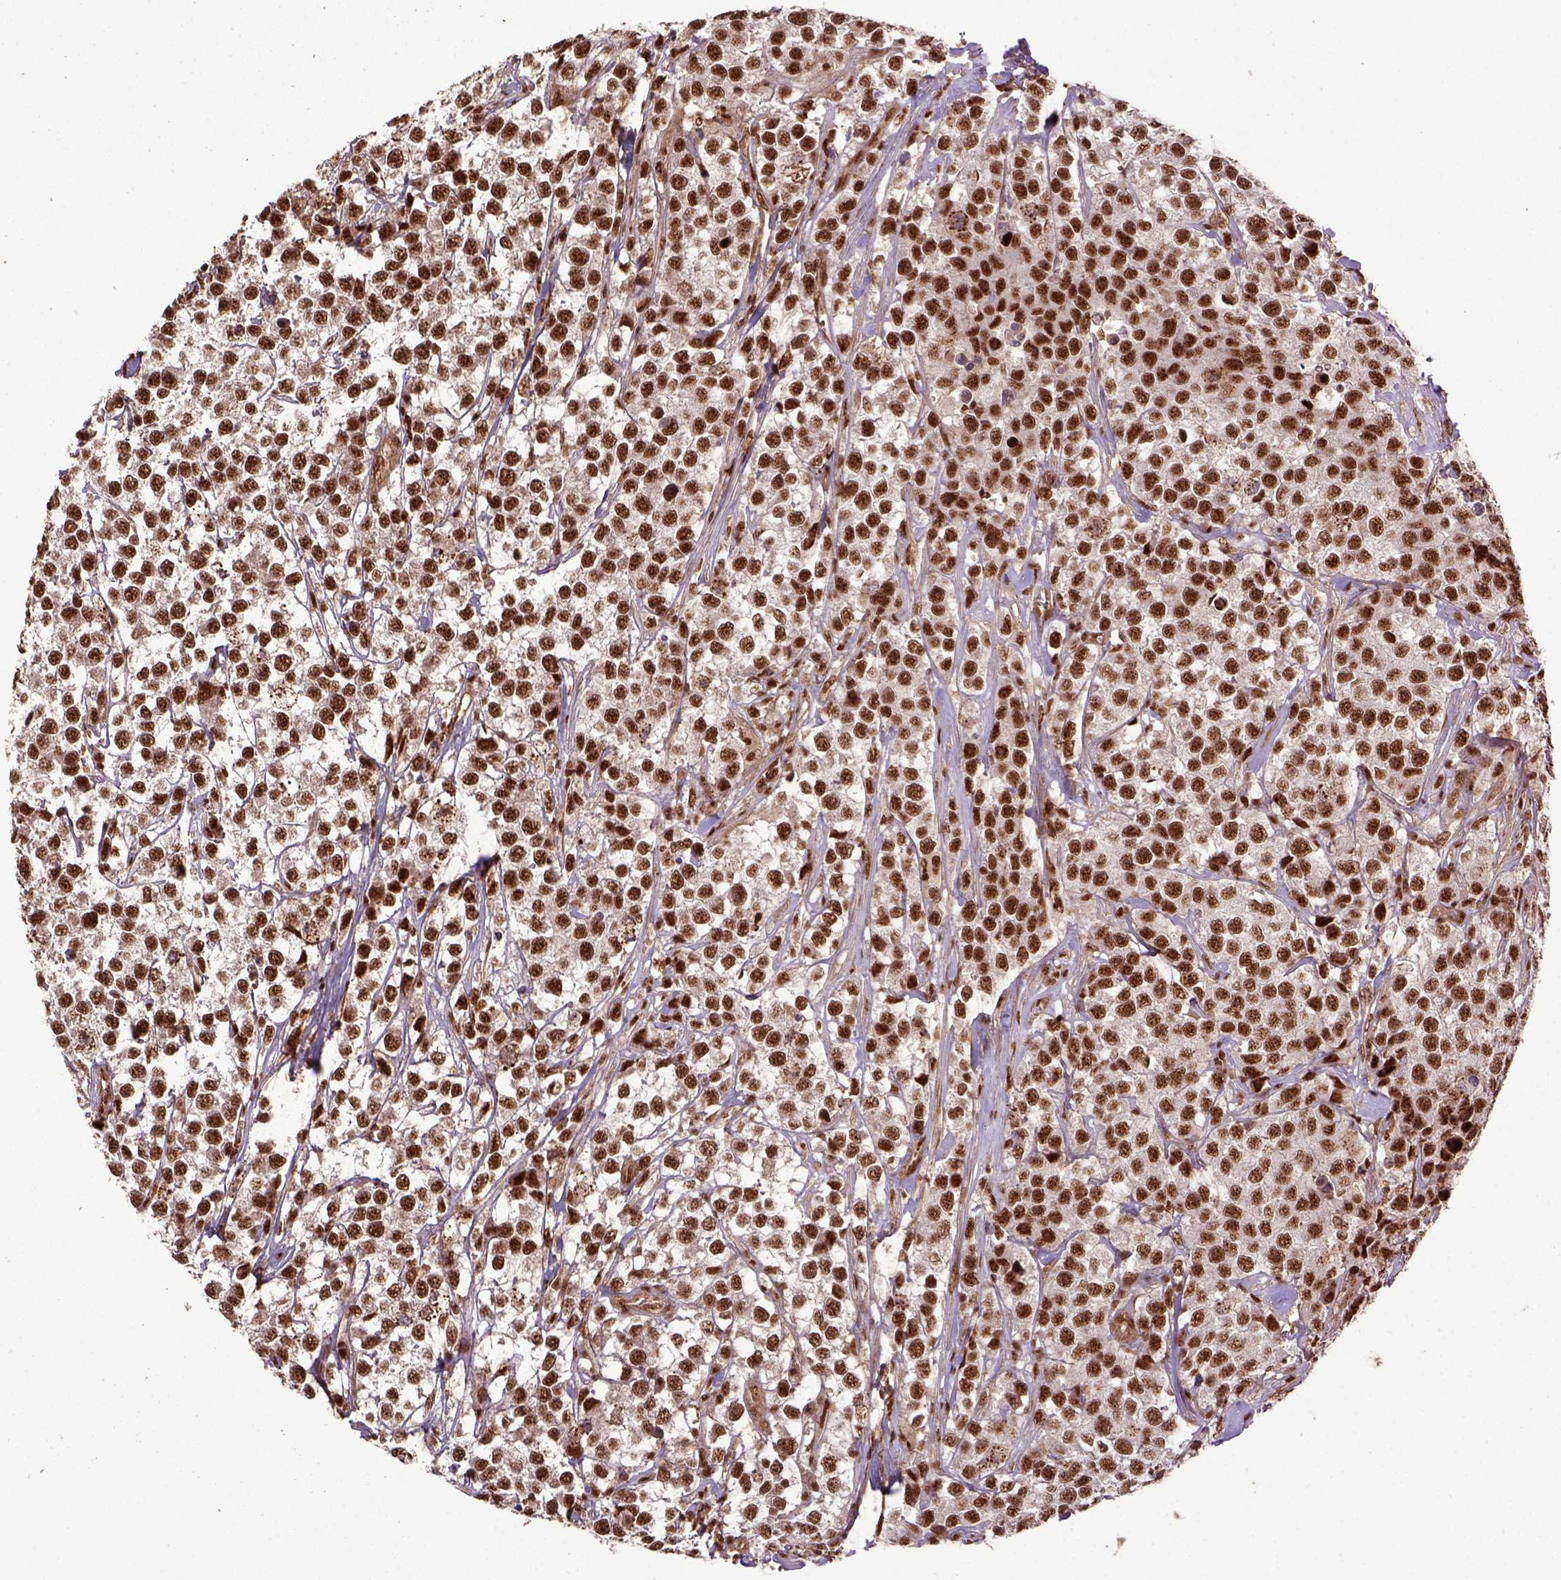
{"staining": {"intensity": "strong", "quantity": ">75%", "location": "nuclear"}, "tissue": "testis cancer", "cell_type": "Tumor cells", "image_type": "cancer", "snomed": [{"axis": "morphology", "description": "Seminoma, NOS"}, {"axis": "topography", "description": "Testis"}], "caption": "Tumor cells demonstrate high levels of strong nuclear positivity in about >75% of cells in seminoma (testis). (IHC, brightfield microscopy, high magnification).", "gene": "PPIG", "patient": {"sex": "male", "age": 59}}